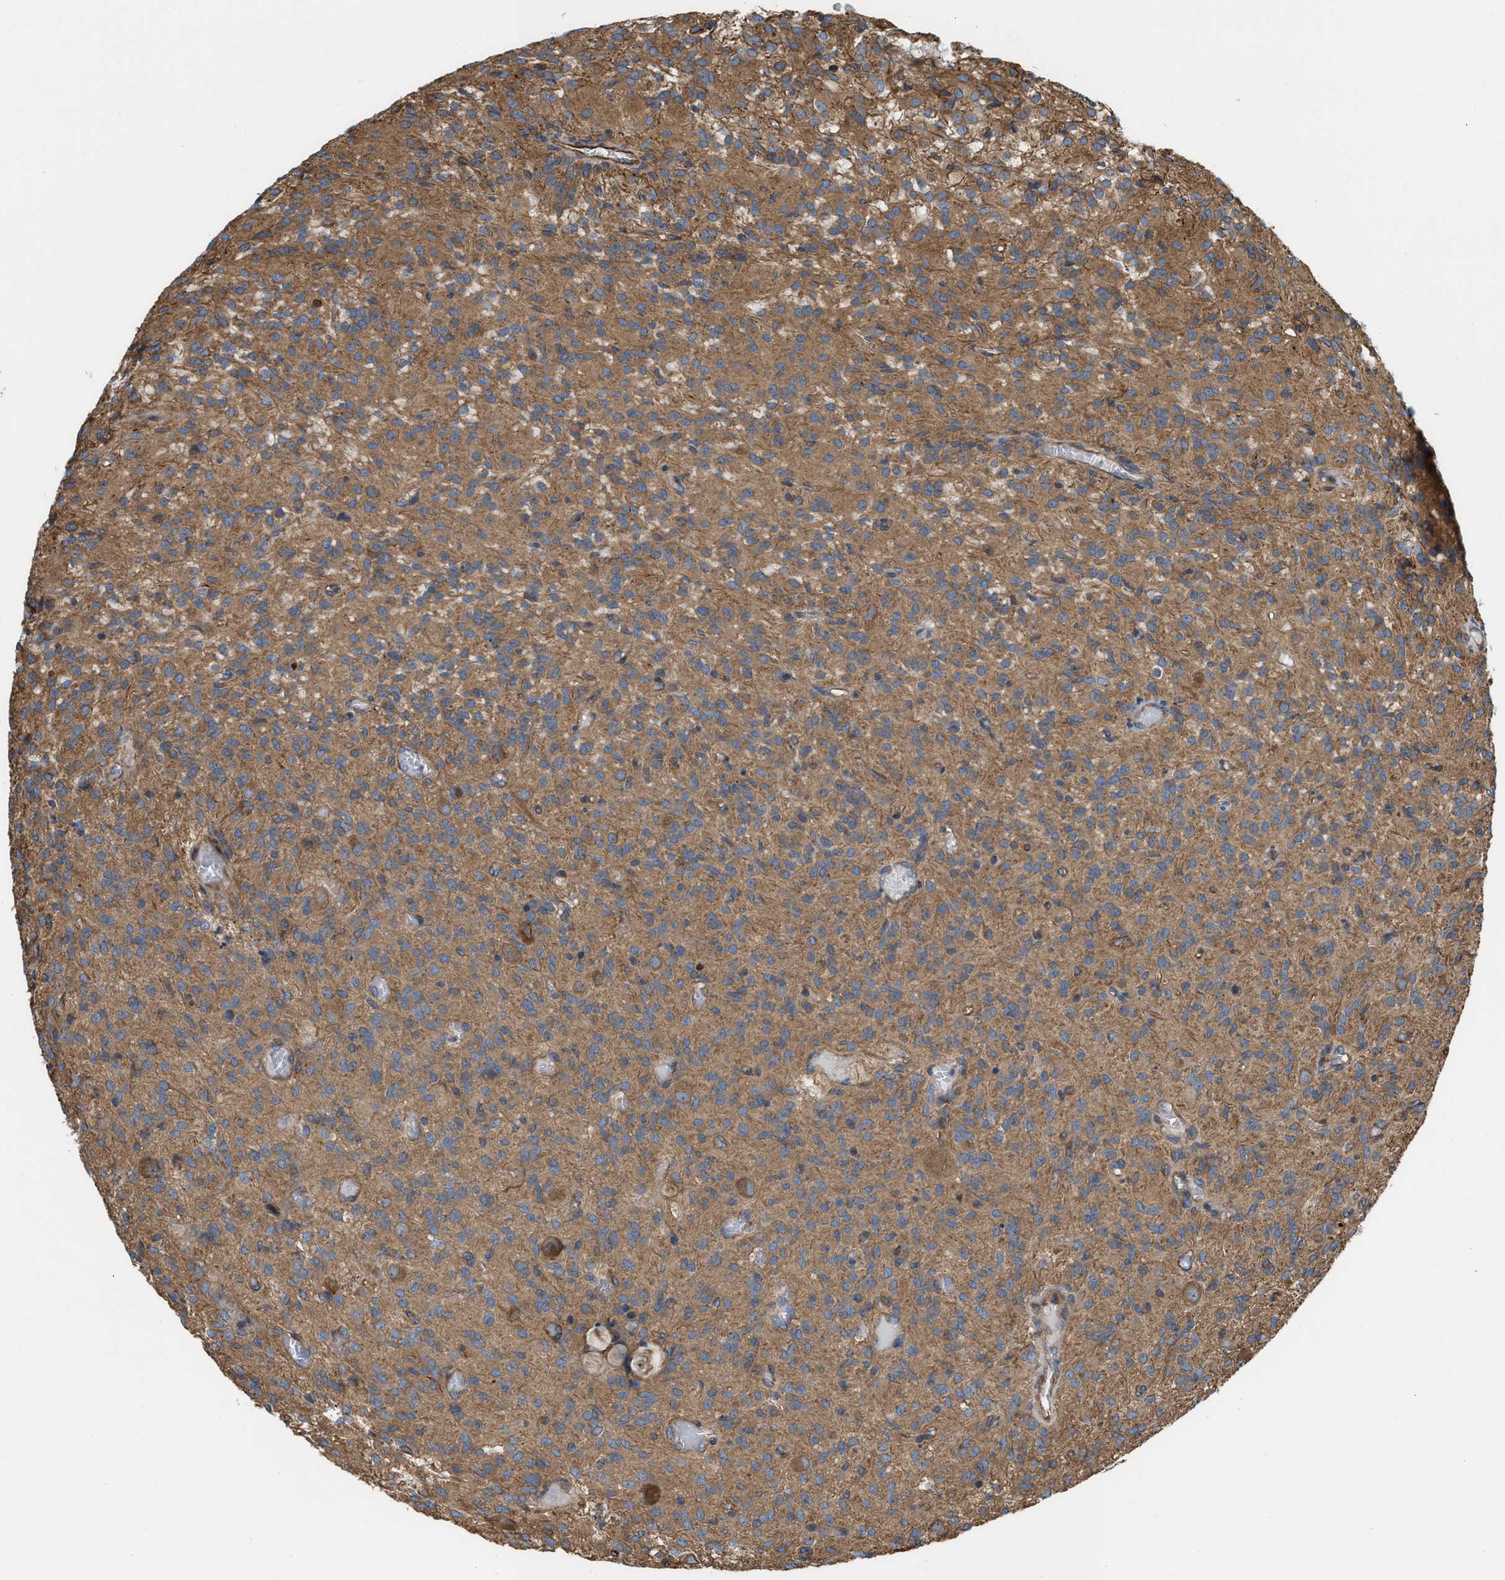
{"staining": {"intensity": "moderate", "quantity": ">75%", "location": "cytoplasmic/membranous"}, "tissue": "glioma", "cell_type": "Tumor cells", "image_type": "cancer", "snomed": [{"axis": "morphology", "description": "Glioma, malignant, High grade"}, {"axis": "topography", "description": "Brain"}], "caption": "Glioma stained for a protein displays moderate cytoplasmic/membranous positivity in tumor cells.", "gene": "EPS15L1", "patient": {"sex": "female", "age": 59}}